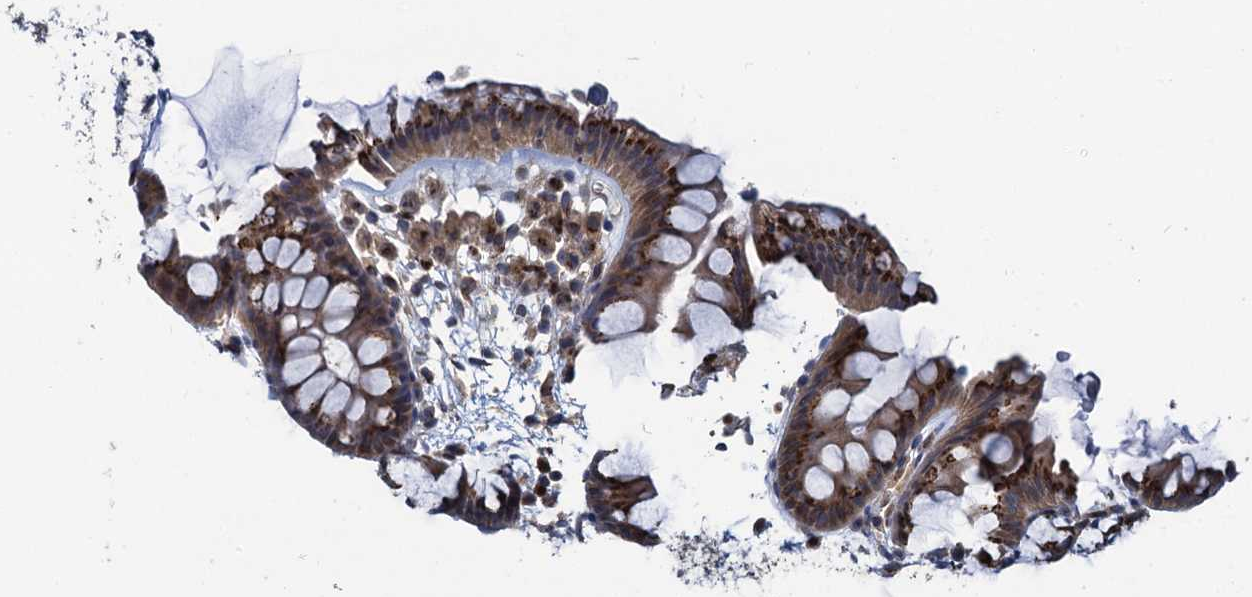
{"staining": {"intensity": "weak", "quantity": ">75%", "location": "cytoplasmic/membranous"}, "tissue": "colon", "cell_type": "Endothelial cells", "image_type": "normal", "snomed": [{"axis": "morphology", "description": "Normal tissue, NOS"}, {"axis": "topography", "description": "Colon"}], "caption": "Protein analysis of unremarkable colon reveals weak cytoplasmic/membranous expression in about >75% of endothelial cells. Nuclei are stained in blue.", "gene": "RNF125", "patient": {"sex": "female", "age": 62}}